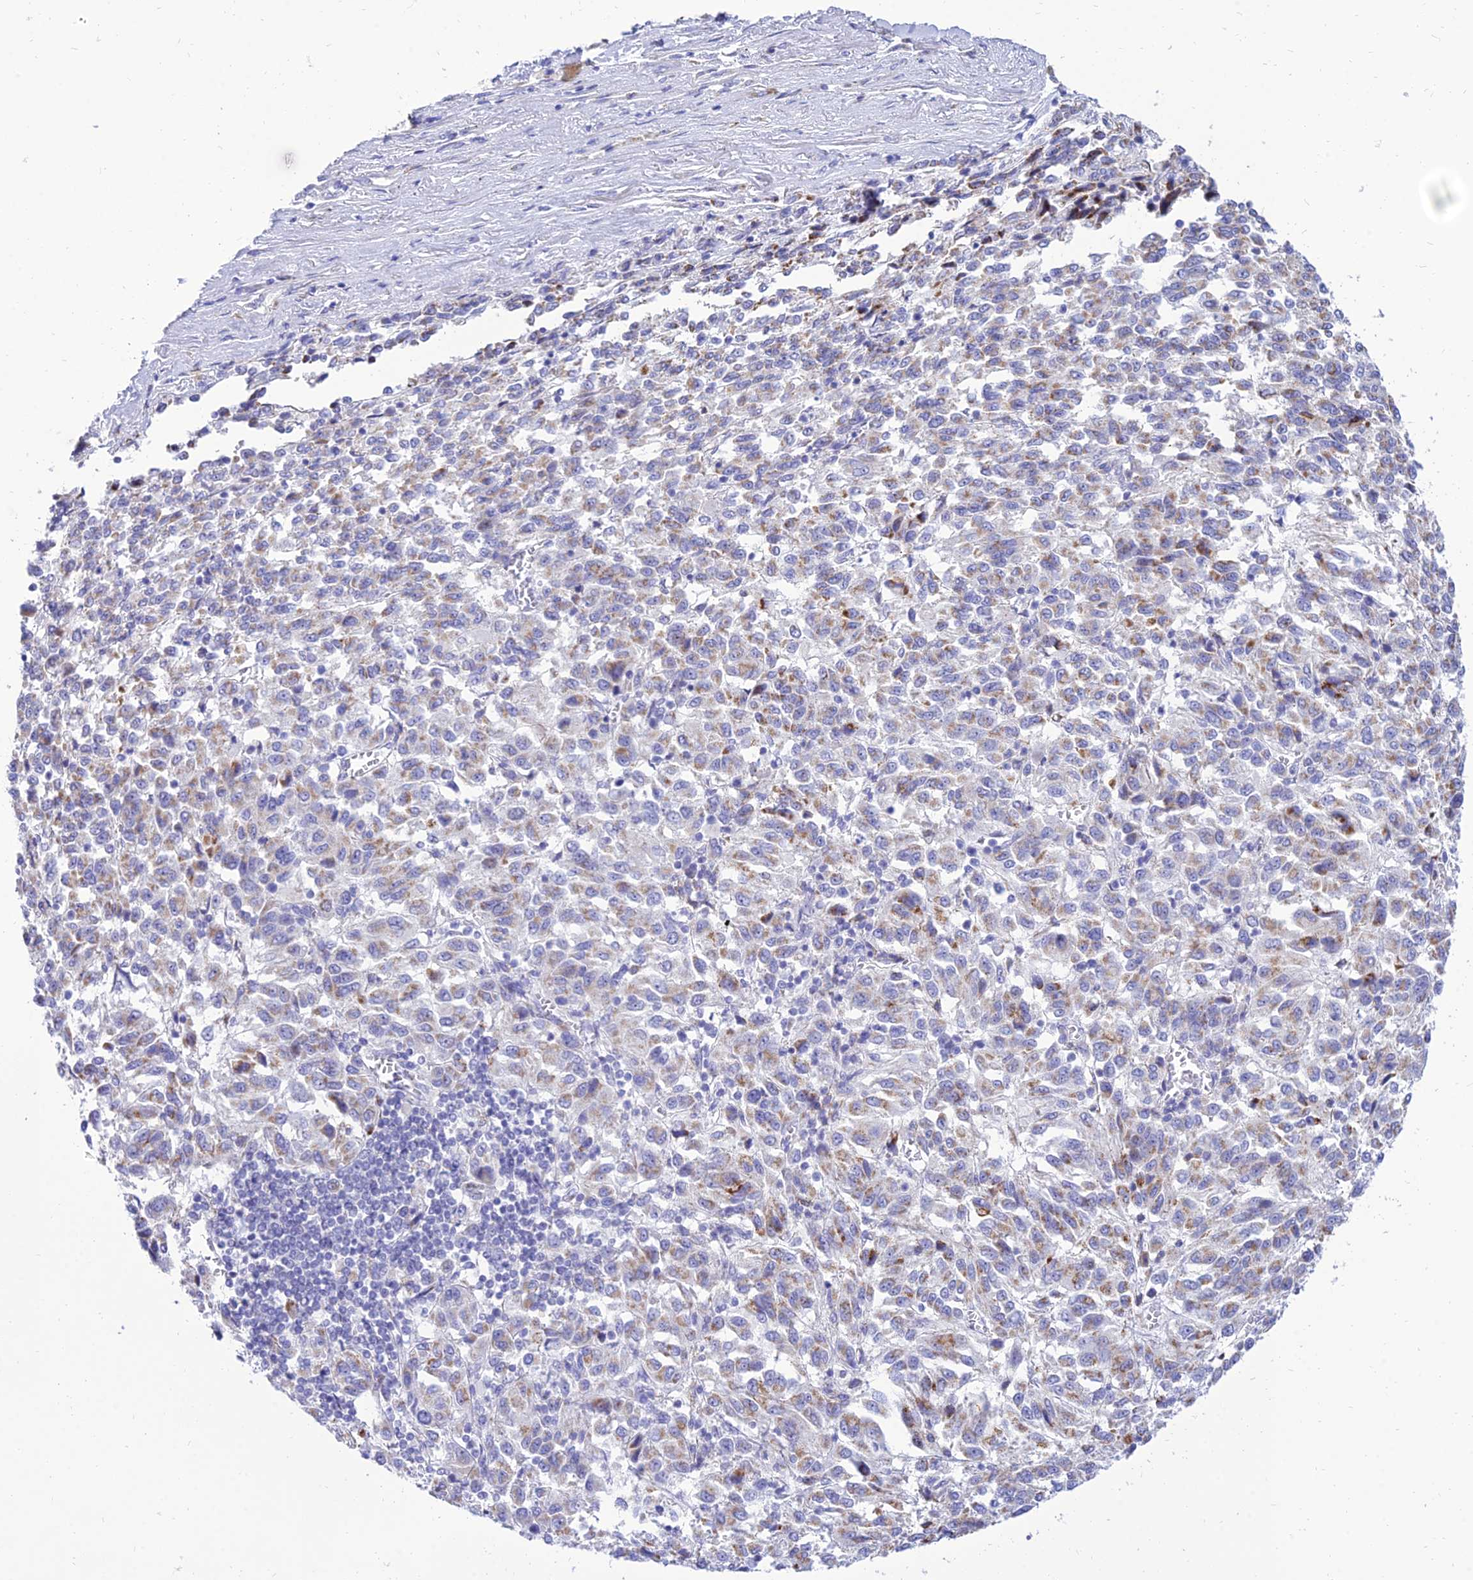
{"staining": {"intensity": "moderate", "quantity": "25%-75%", "location": "cytoplasmic/membranous"}, "tissue": "melanoma", "cell_type": "Tumor cells", "image_type": "cancer", "snomed": [{"axis": "morphology", "description": "Malignant melanoma, Metastatic site"}, {"axis": "topography", "description": "Lung"}], "caption": "DAB (3,3'-diaminobenzidine) immunohistochemical staining of melanoma reveals moderate cytoplasmic/membranous protein positivity in about 25%-75% of tumor cells.", "gene": "PKN3", "patient": {"sex": "male", "age": 64}}